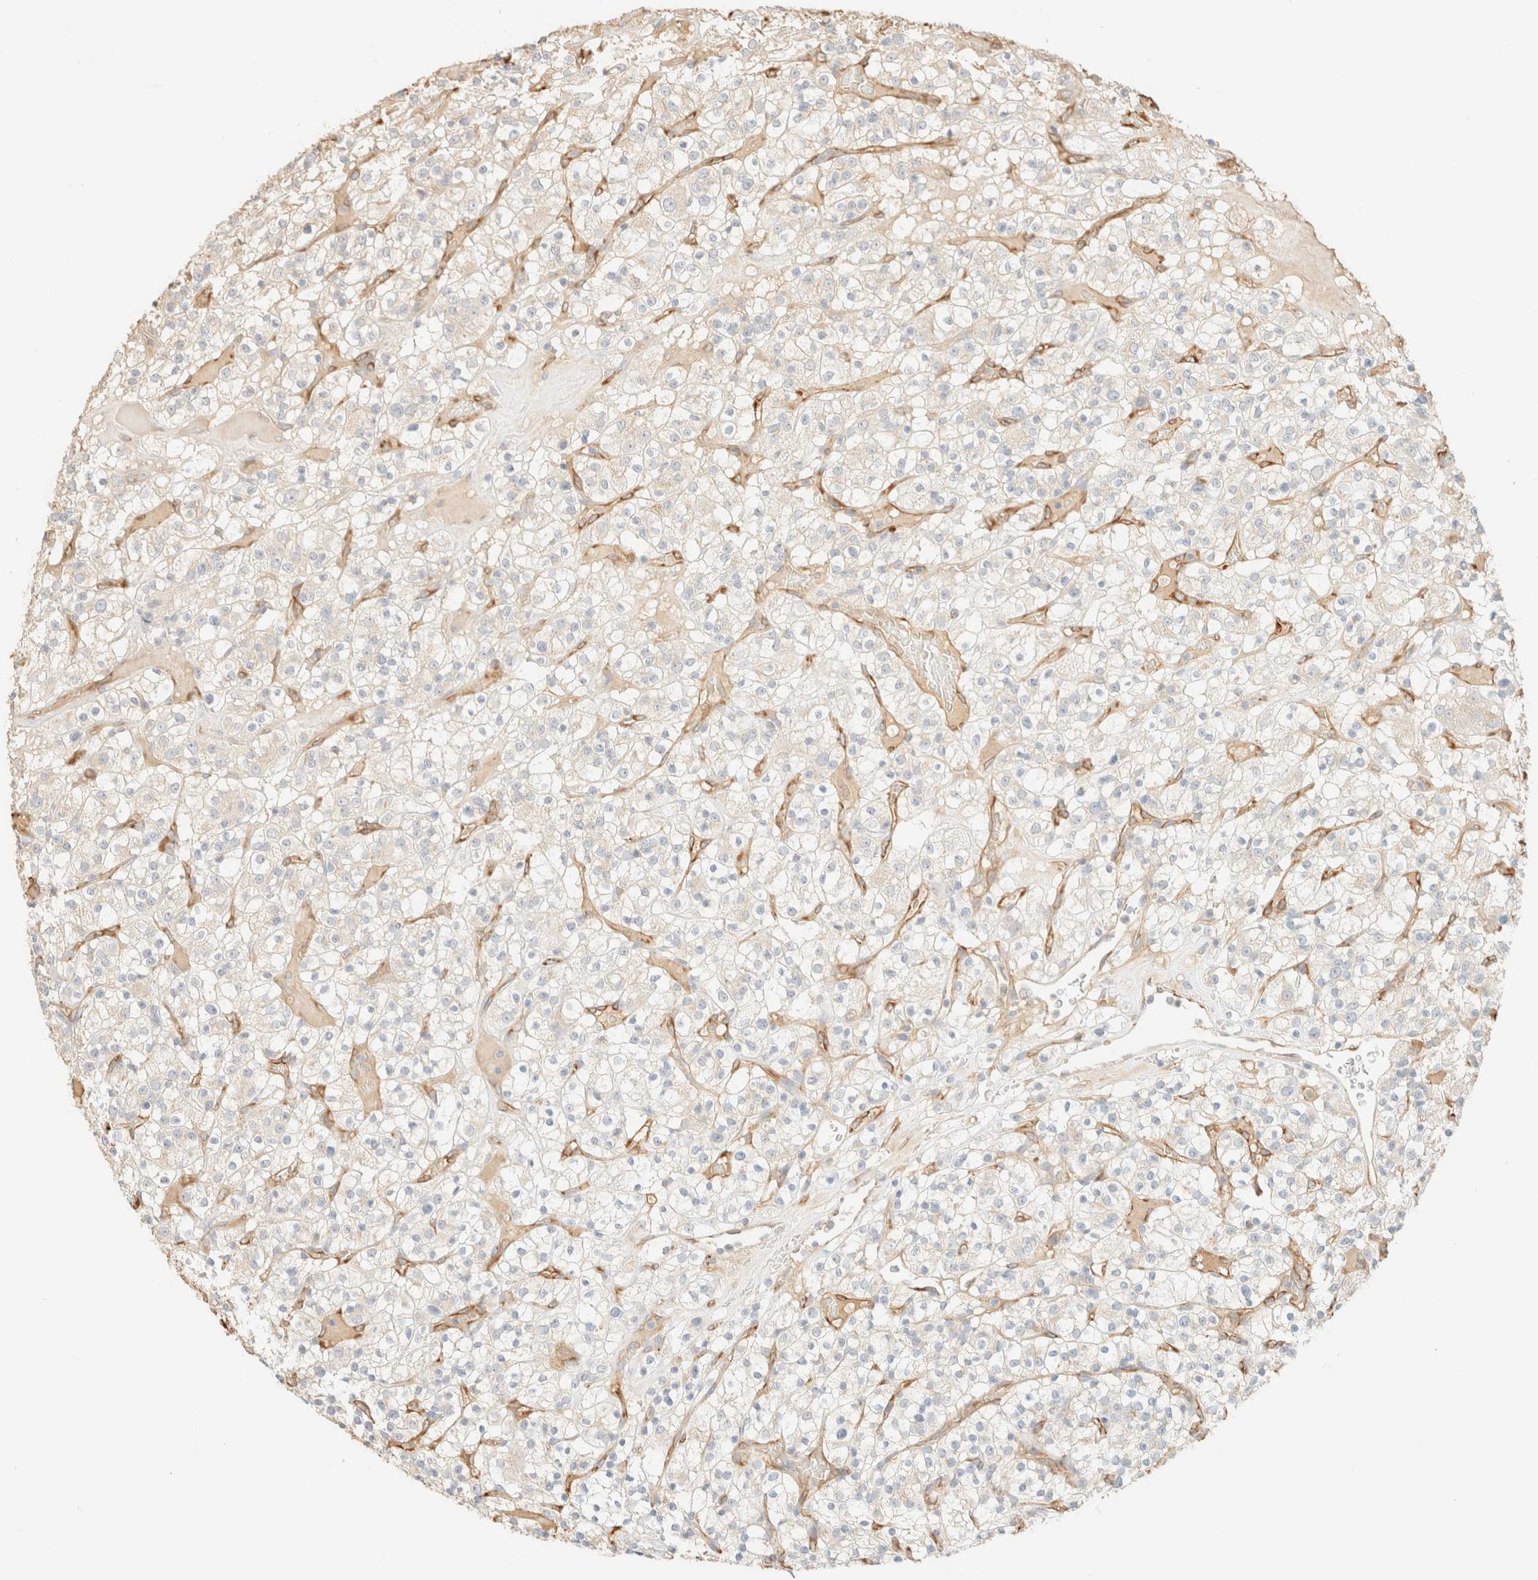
{"staining": {"intensity": "negative", "quantity": "none", "location": "none"}, "tissue": "renal cancer", "cell_type": "Tumor cells", "image_type": "cancer", "snomed": [{"axis": "morphology", "description": "Normal tissue, NOS"}, {"axis": "morphology", "description": "Adenocarcinoma, NOS"}, {"axis": "topography", "description": "Kidney"}], "caption": "Tumor cells show no significant expression in renal adenocarcinoma.", "gene": "SPARCL1", "patient": {"sex": "female", "age": 72}}